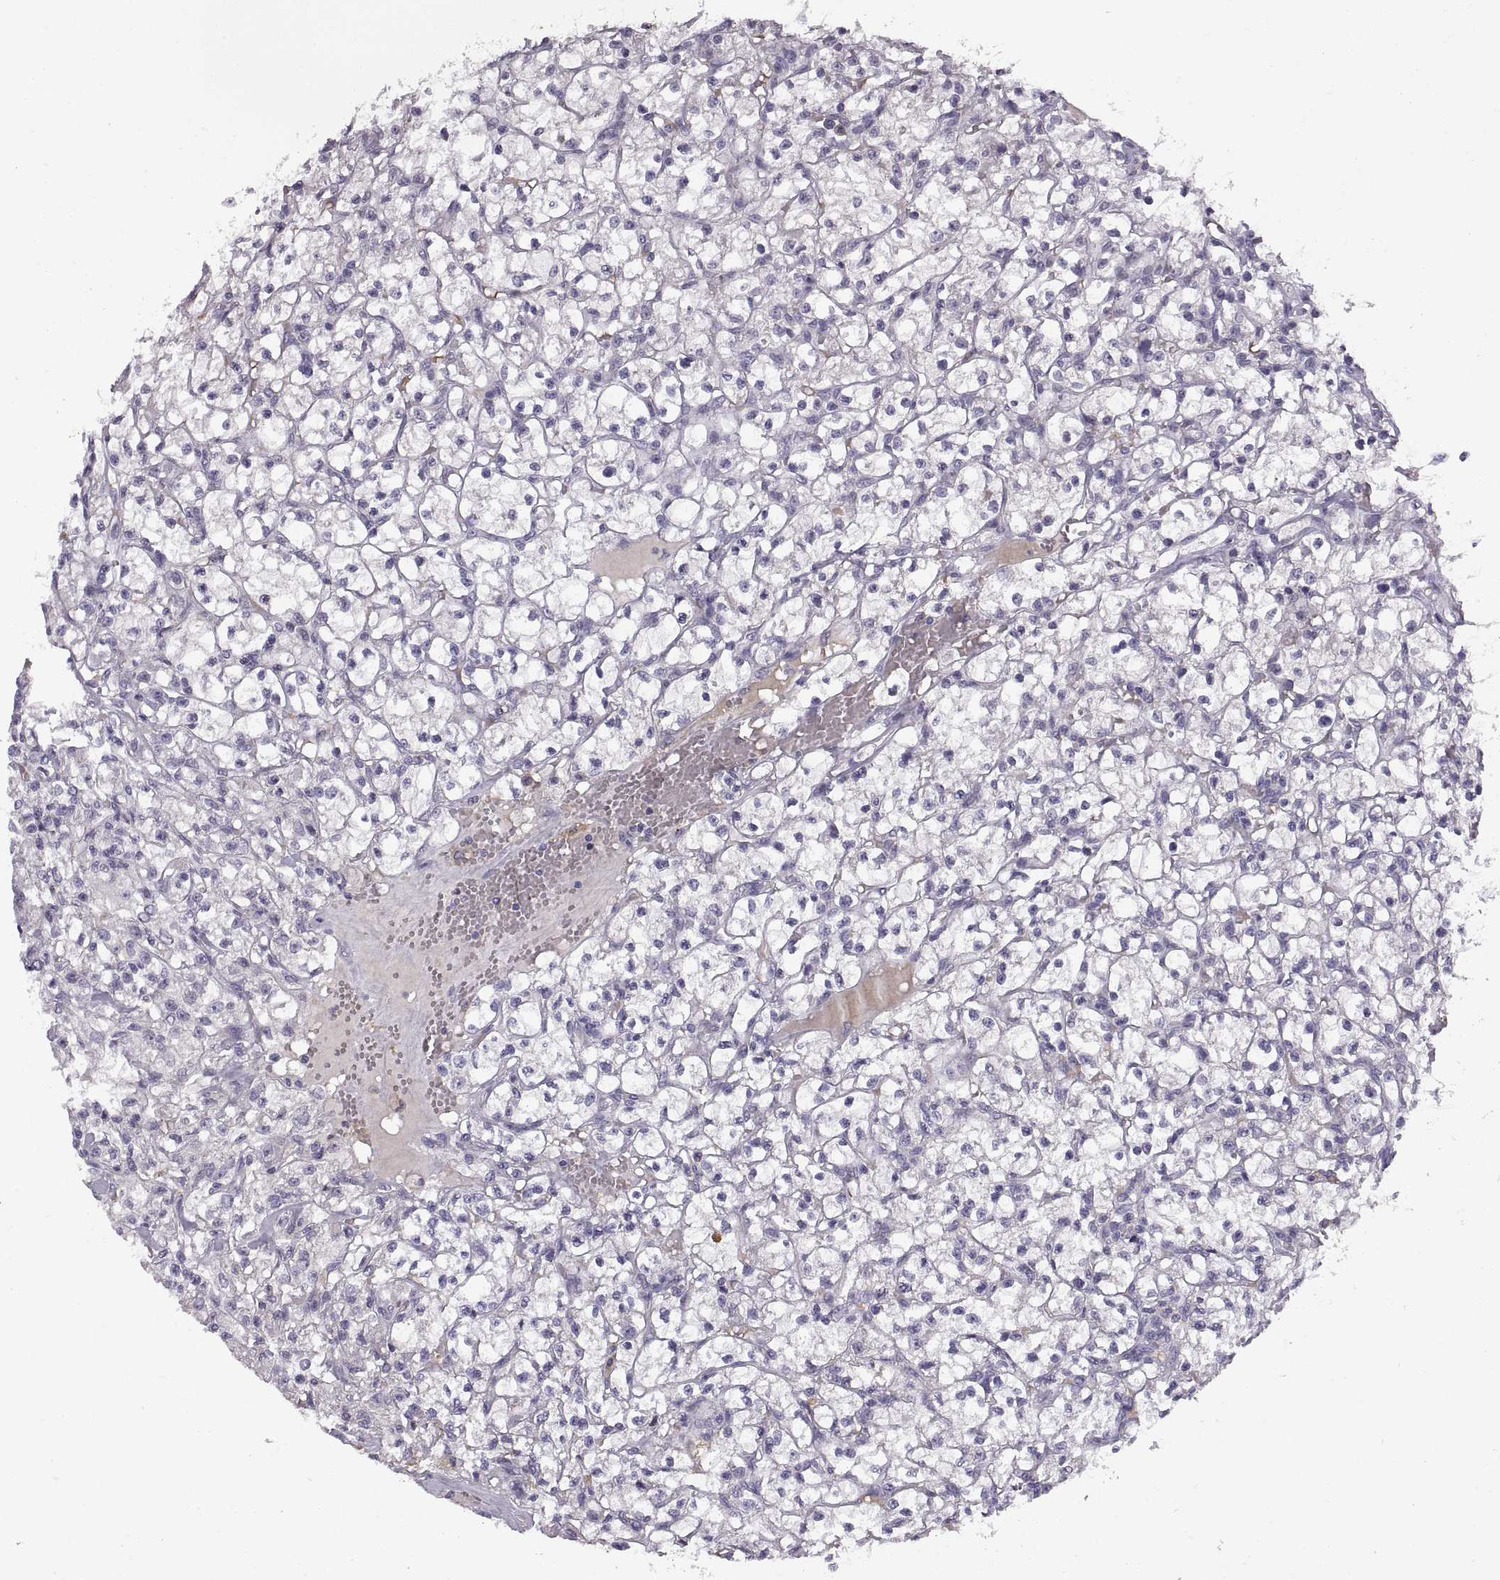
{"staining": {"intensity": "negative", "quantity": "none", "location": "none"}, "tissue": "renal cancer", "cell_type": "Tumor cells", "image_type": "cancer", "snomed": [{"axis": "morphology", "description": "Adenocarcinoma, NOS"}, {"axis": "topography", "description": "Kidney"}], "caption": "An image of human renal cancer (adenocarcinoma) is negative for staining in tumor cells. (DAB (3,3'-diaminobenzidine) immunohistochemistry (IHC), high magnification).", "gene": "MEIOC", "patient": {"sex": "female", "age": 59}}